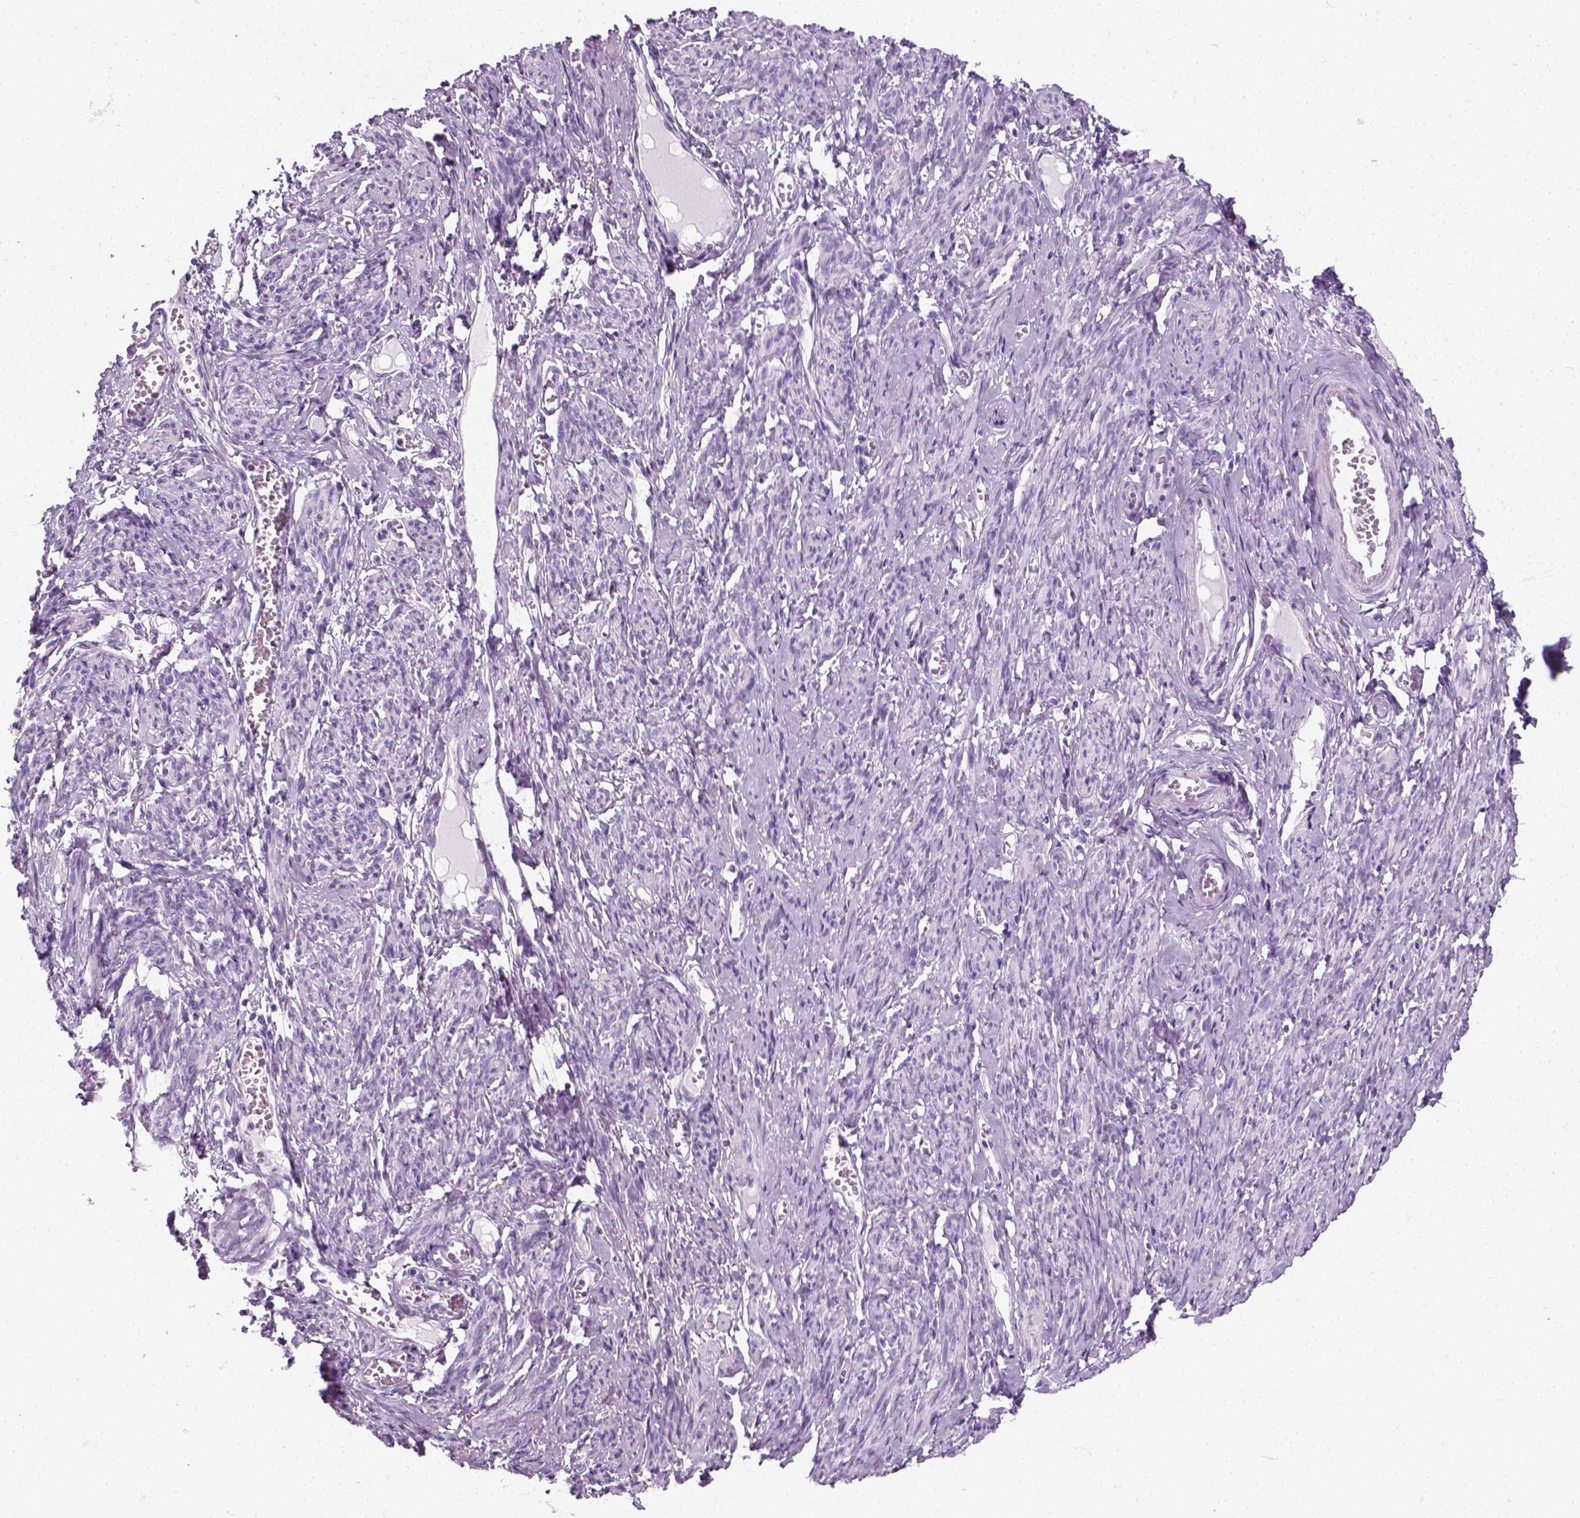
{"staining": {"intensity": "negative", "quantity": "none", "location": "none"}, "tissue": "smooth muscle", "cell_type": "Smooth muscle cells", "image_type": "normal", "snomed": [{"axis": "morphology", "description": "Normal tissue, NOS"}, {"axis": "topography", "description": "Smooth muscle"}], "caption": "This is a image of immunohistochemistry (IHC) staining of benign smooth muscle, which shows no positivity in smooth muscle cells.", "gene": "SLC12A5", "patient": {"sex": "female", "age": 65}}